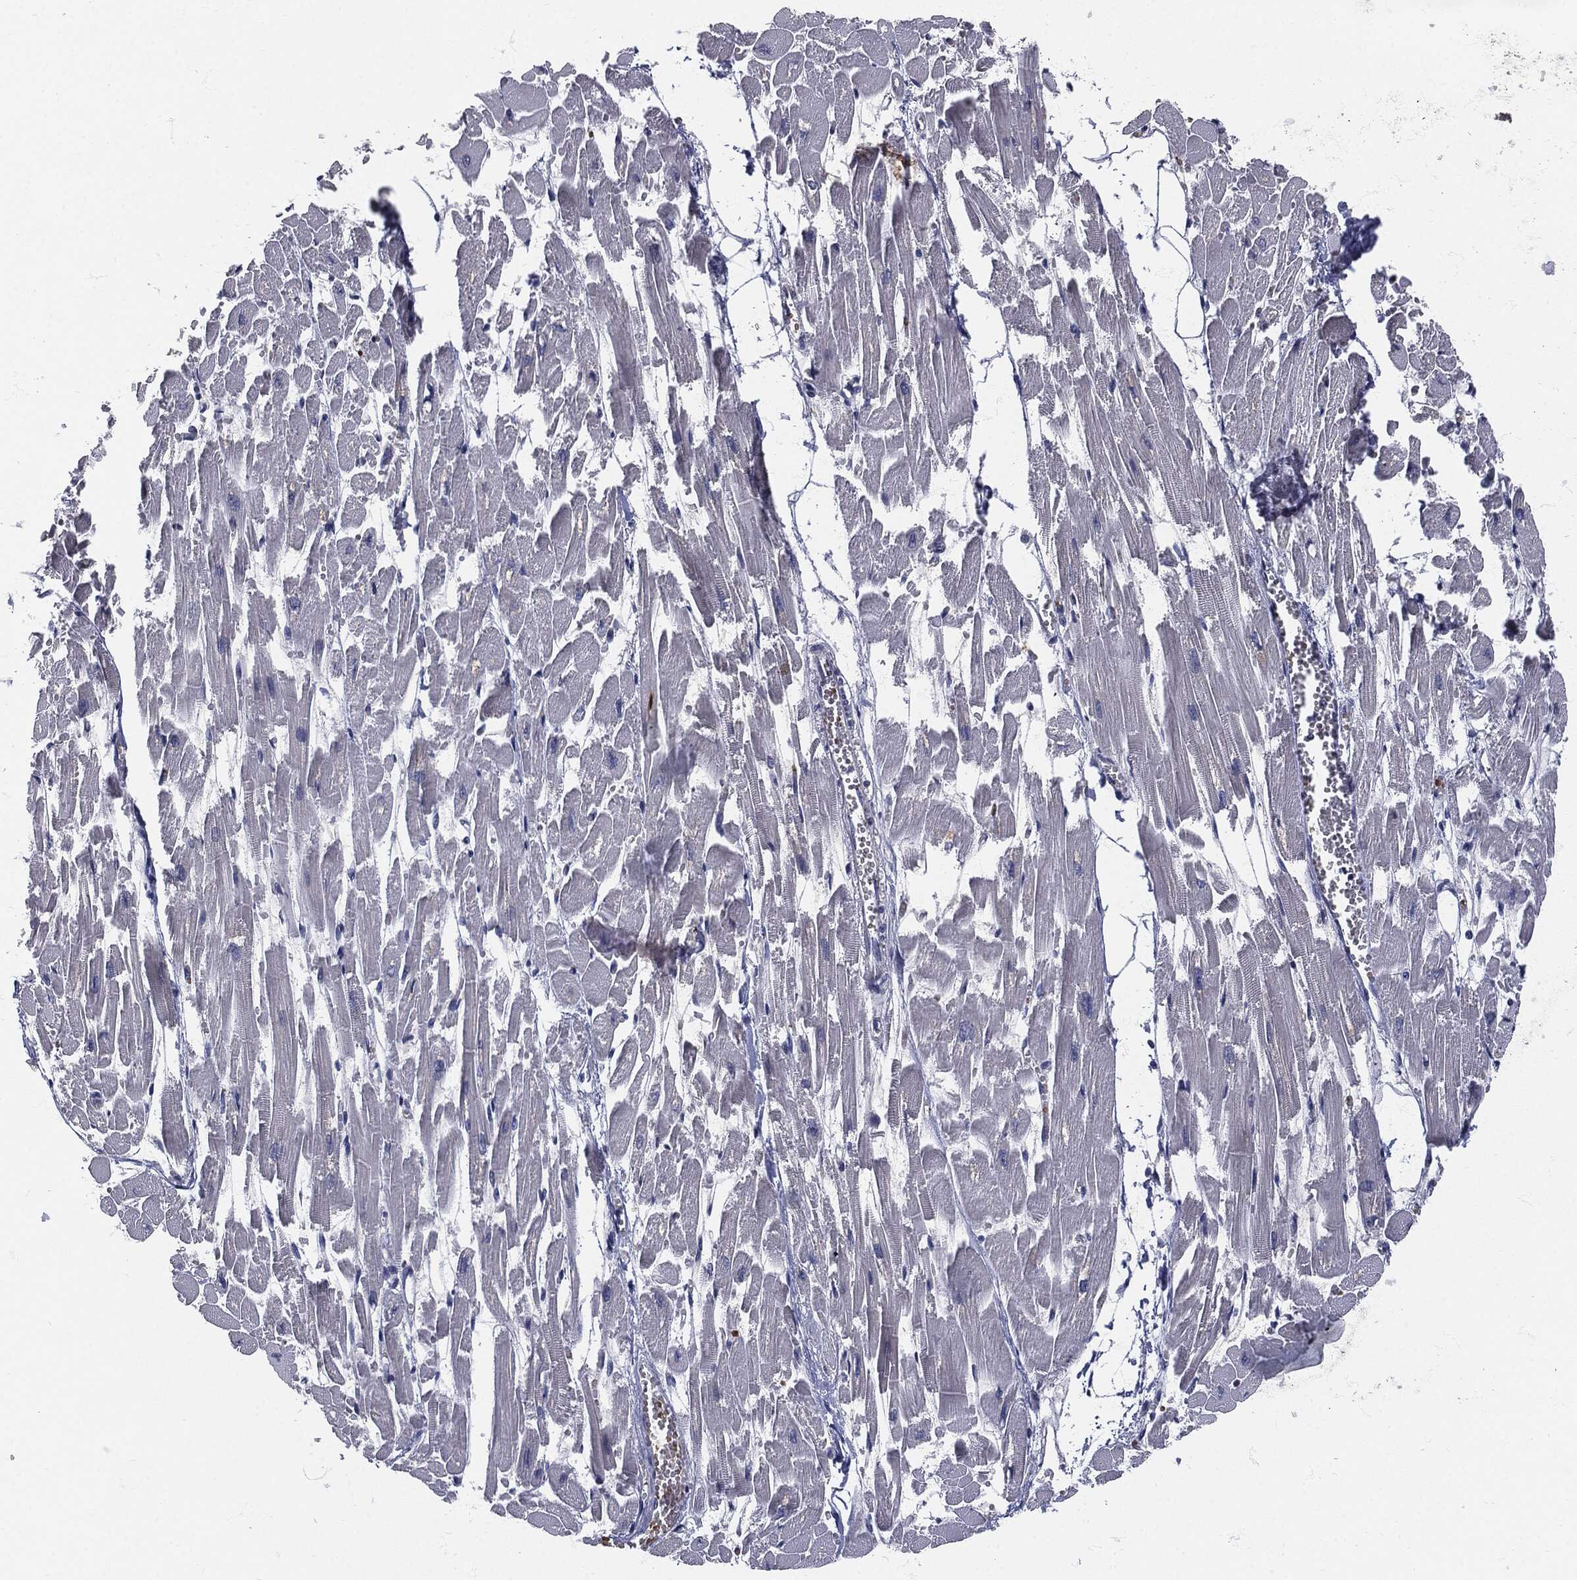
{"staining": {"intensity": "weak", "quantity": "<25%", "location": "cytoplasmic/membranous"}, "tissue": "heart muscle", "cell_type": "Cardiomyocytes", "image_type": "normal", "snomed": [{"axis": "morphology", "description": "Normal tissue, NOS"}, {"axis": "topography", "description": "Heart"}], "caption": "Cardiomyocytes are negative for protein expression in unremarkable human heart muscle. (DAB (3,3'-diaminobenzidine) immunohistochemistry visualized using brightfield microscopy, high magnification).", "gene": "SIGLEC9", "patient": {"sex": "female", "age": 52}}